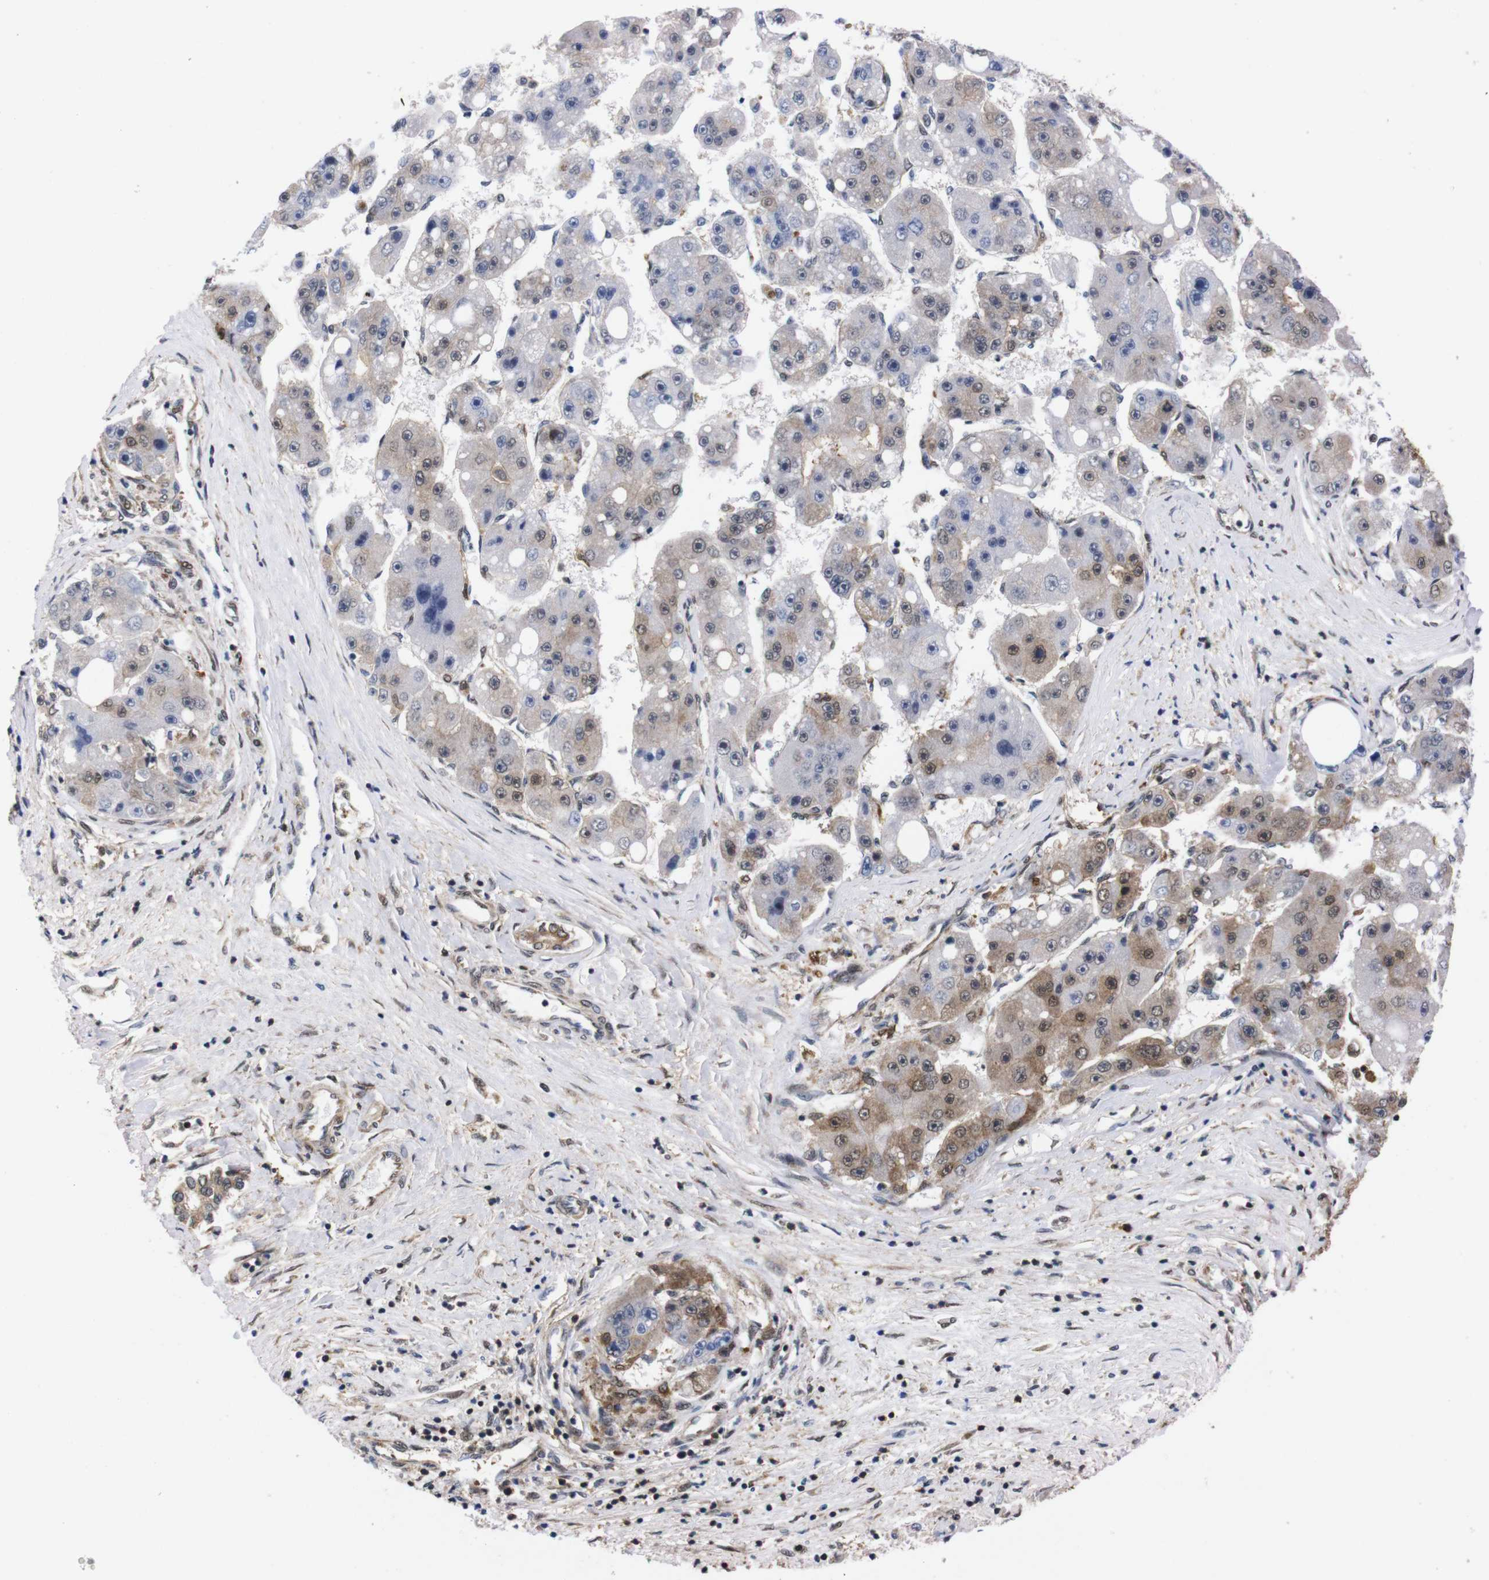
{"staining": {"intensity": "moderate", "quantity": "<25%", "location": "cytoplasmic/membranous,nuclear"}, "tissue": "liver cancer", "cell_type": "Tumor cells", "image_type": "cancer", "snomed": [{"axis": "morphology", "description": "Carcinoma, Hepatocellular, NOS"}, {"axis": "topography", "description": "Liver"}], "caption": "Moderate cytoplasmic/membranous and nuclear protein positivity is identified in approximately <25% of tumor cells in liver hepatocellular carcinoma. (Stains: DAB in brown, nuclei in blue, Microscopy: brightfield microscopy at high magnification).", "gene": "UBQLN2", "patient": {"sex": "female", "age": 61}}